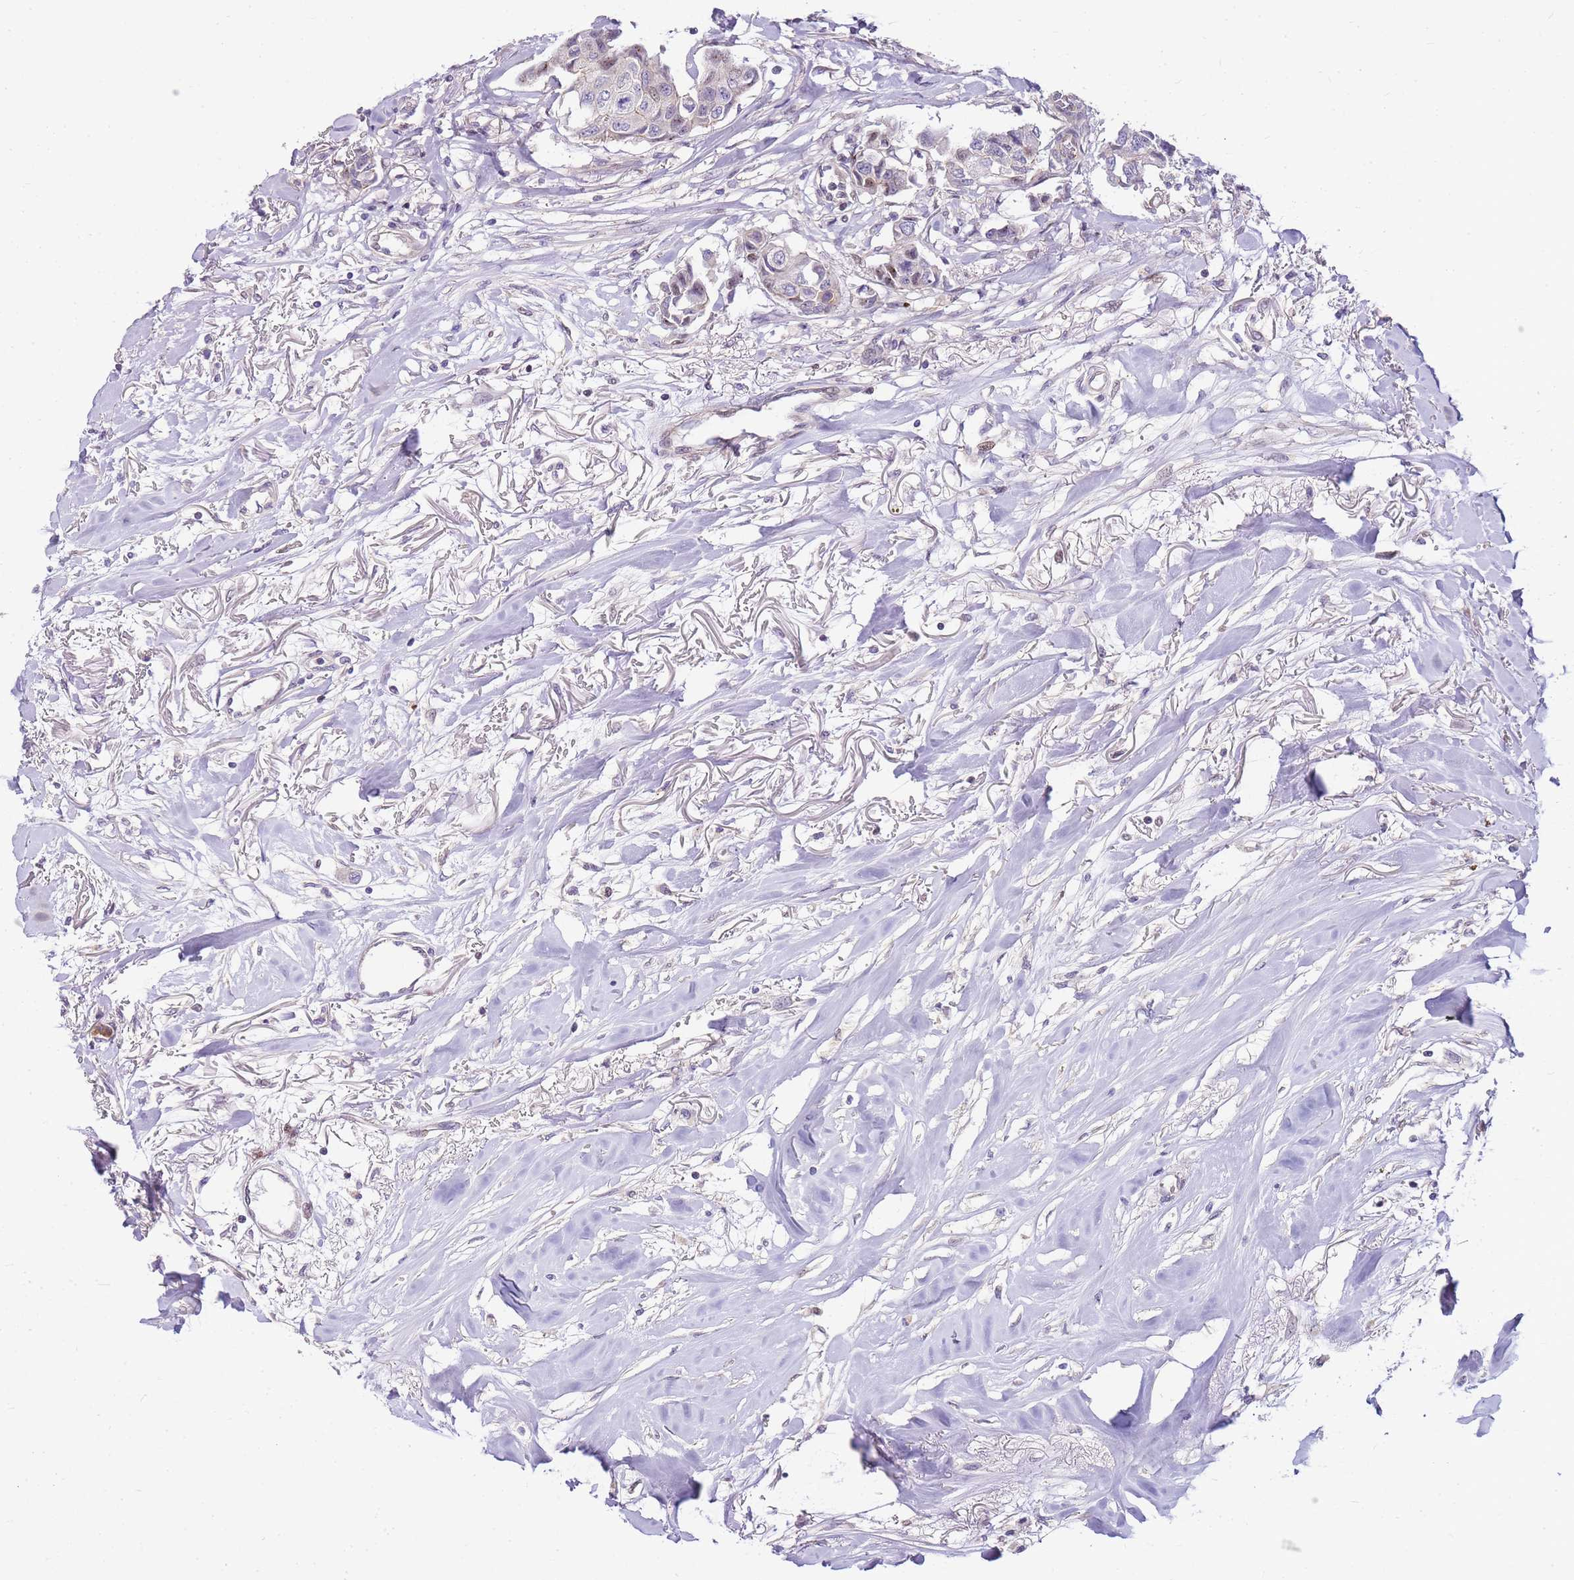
{"staining": {"intensity": "negative", "quantity": "none", "location": "none"}, "tissue": "breast cancer", "cell_type": "Tumor cells", "image_type": "cancer", "snomed": [{"axis": "morphology", "description": "Duct carcinoma"}, {"axis": "topography", "description": "Breast"}], "caption": "IHC of human breast cancer (intraductal carcinoma) displays no positivity in tumor cells. (Stains: DAB immunohistochemistry (IHC) with hematoxylin counter stain, Microscopy: brightfield microscopy at high magnification).", "gene": "CLBA1", "patient": {"sex": "female", "age": 80}}